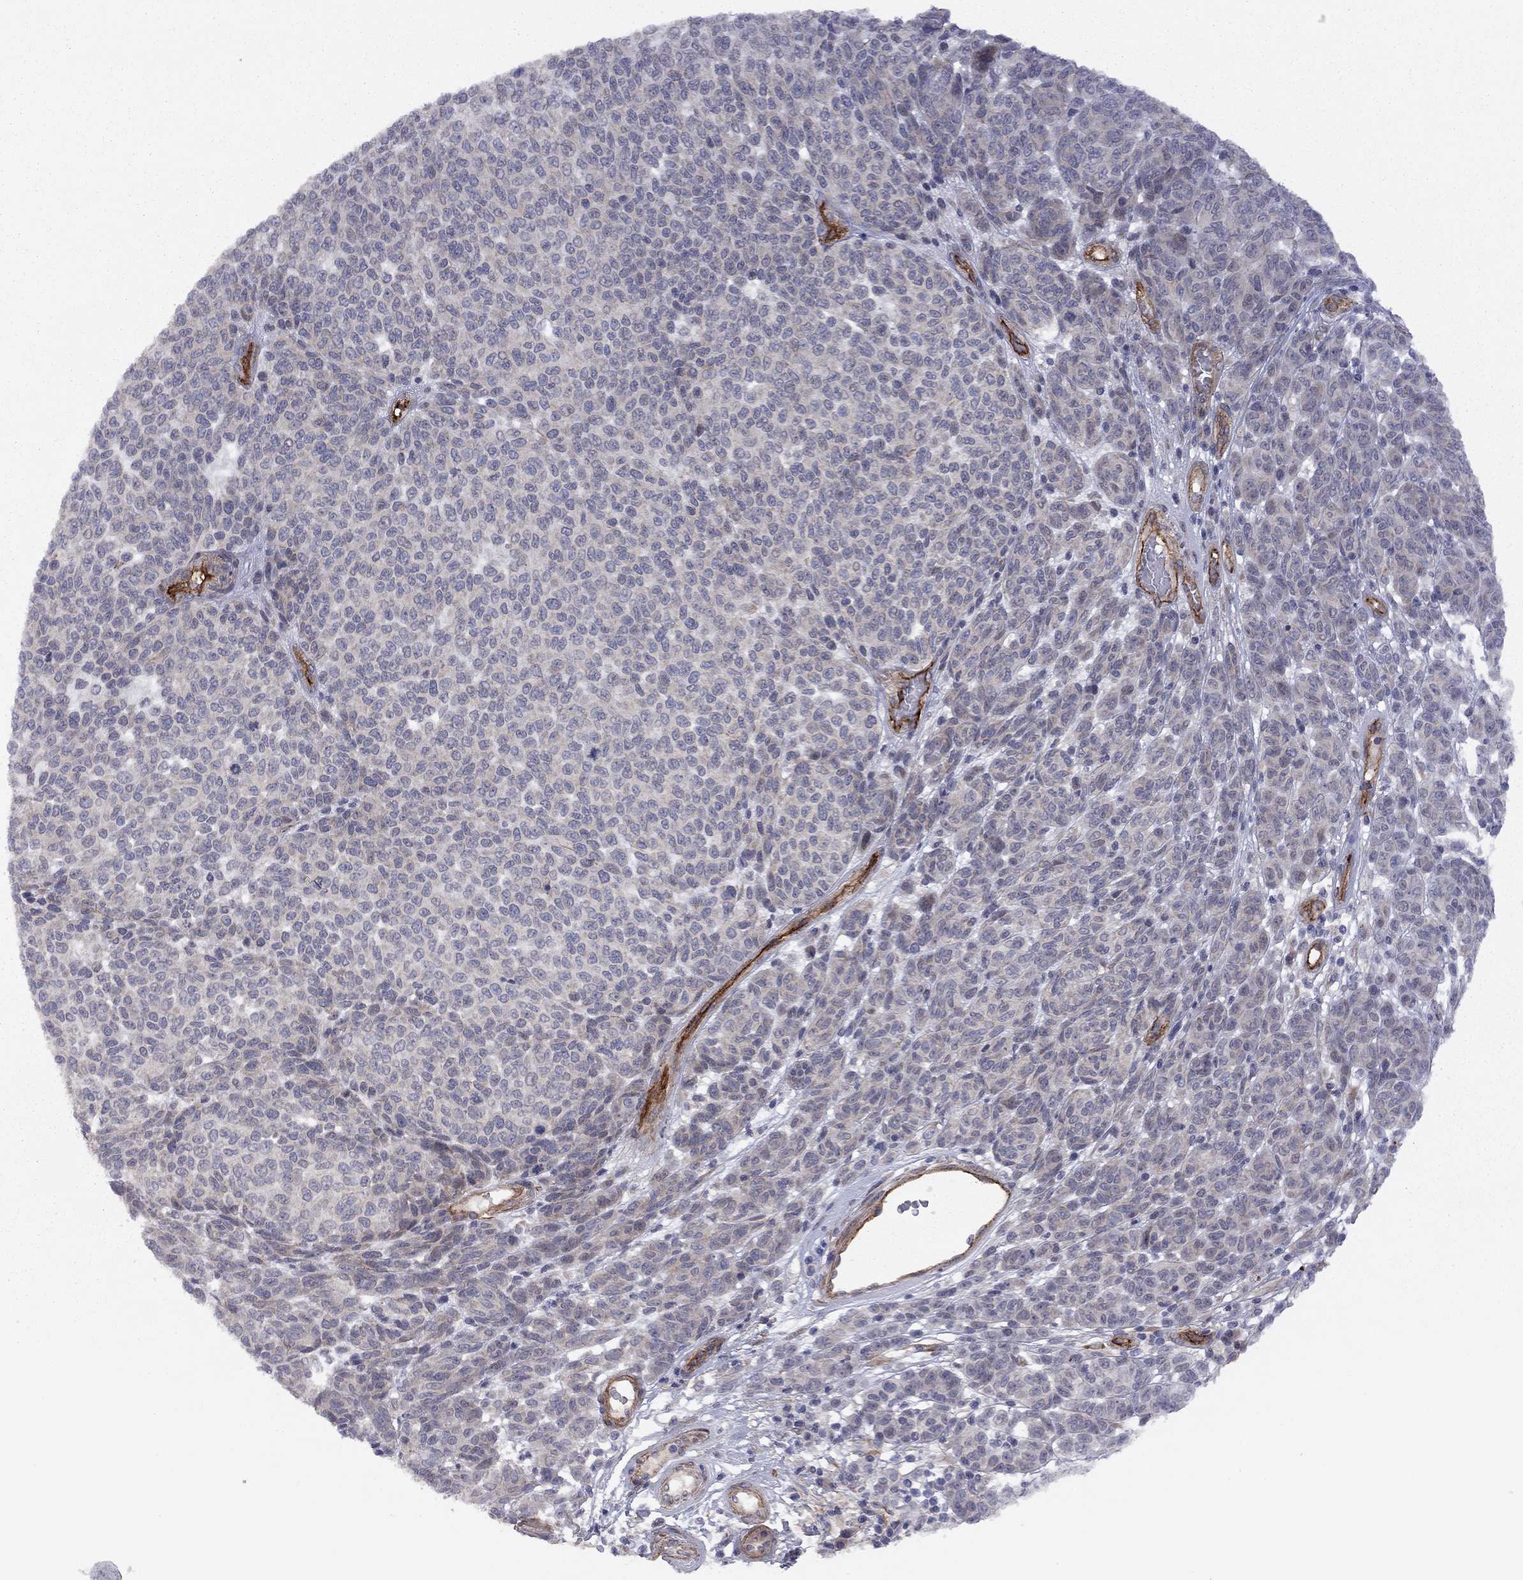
{"staining": {"intensity": "negative", "quantity": "none", "location": "none"}, "tissue": "melanoma", "cell_type": "Tumor cells", "image_type": "cancer", "snomed": [{"axis": "morphology", "description": "Malignant melanoma, NOS"}, {"axis": "topography", "description": "Skin"}], "caption": "Immunohistochemistry micrograph of neoplastic tissue: human melanoma stained with DAB (3,3'-diaminobenzidine) reveals no significant protein positivity in tumor cells.", "gene": "EXOC3L2", "patient": {"sex": "male", "age": 59}}